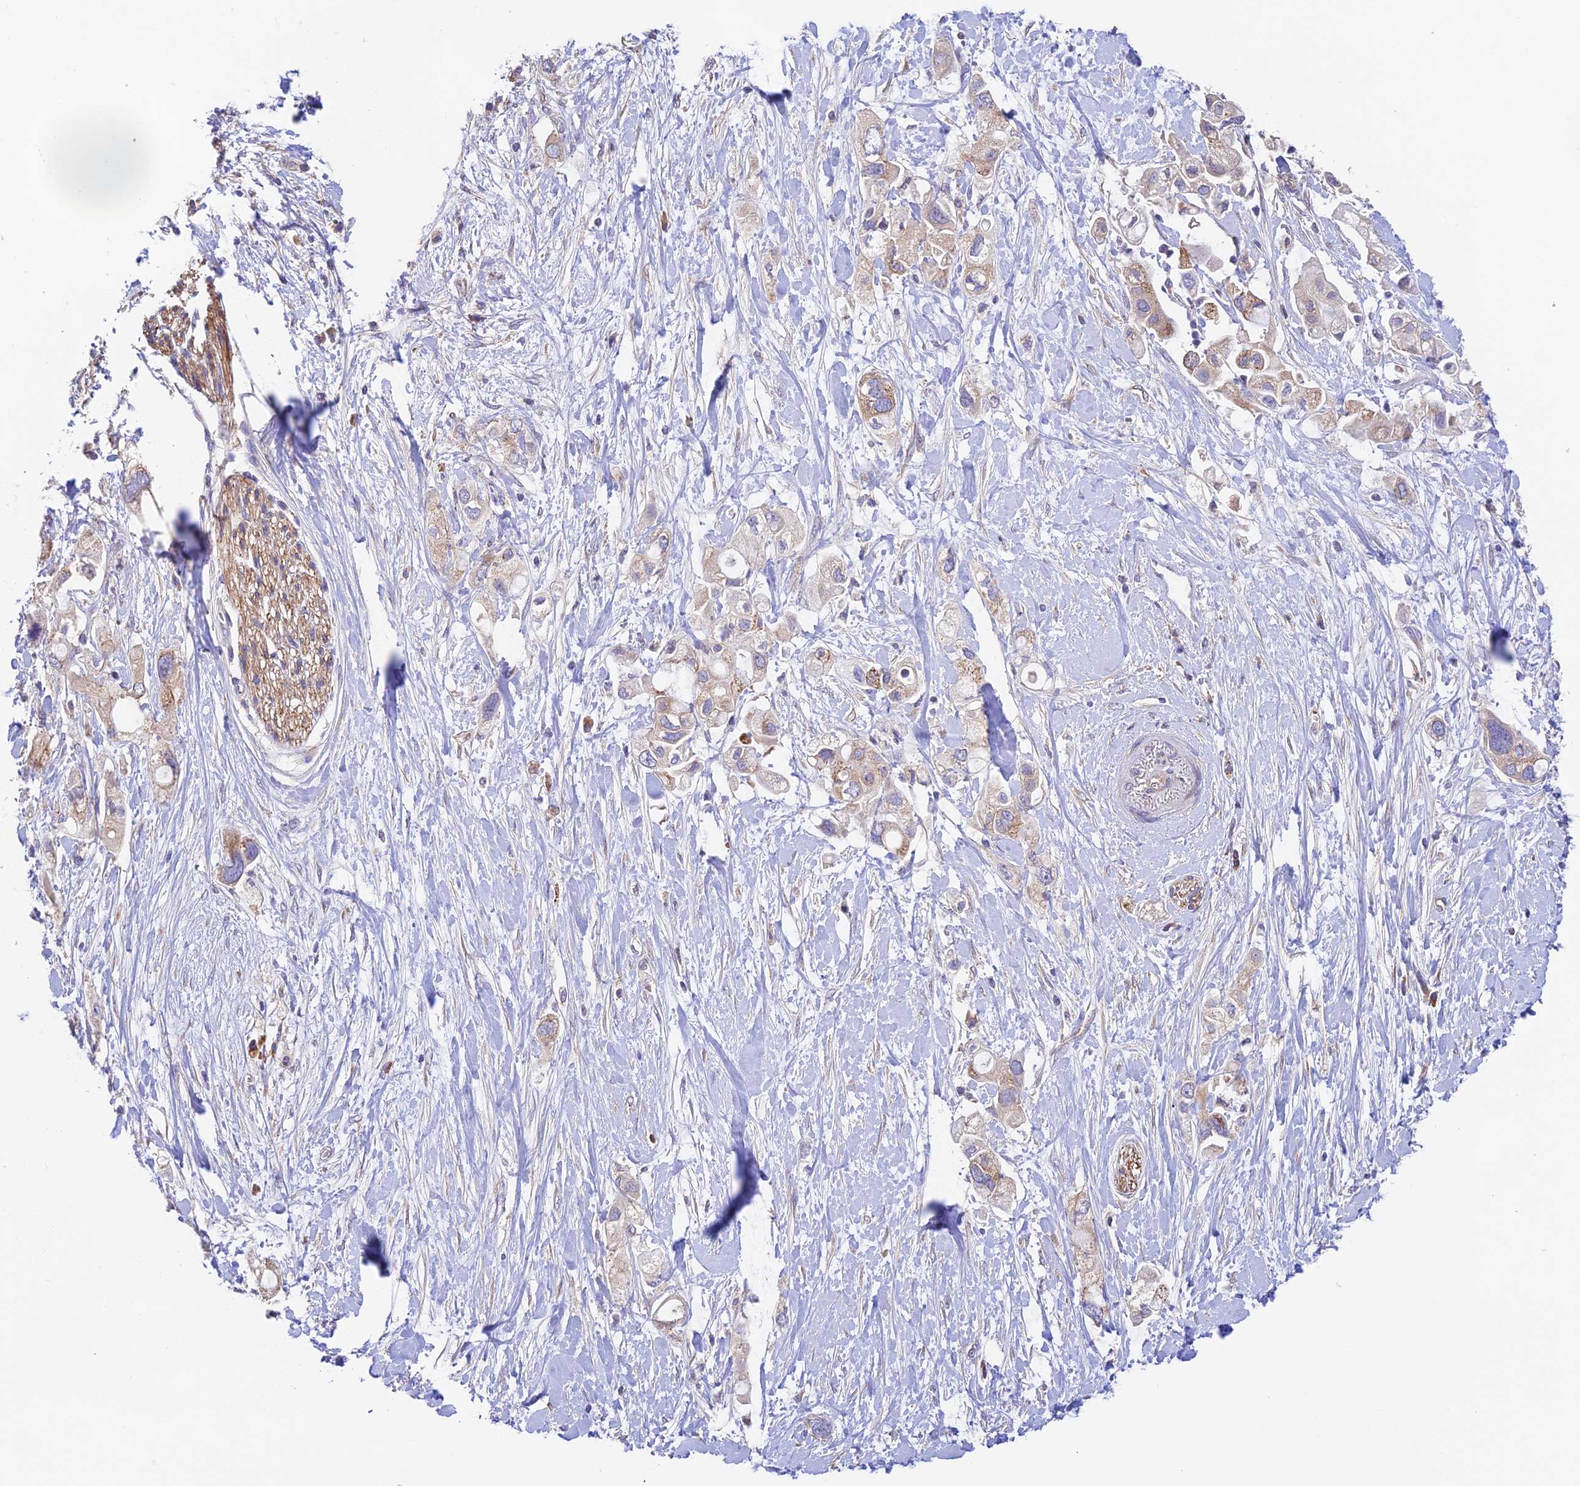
{"staining": {"intensity": "weak", "quantity": "<25%", "location": "cytoplasmic/membranous"}, "tissue": "pancreatic cancer", "cell_type": "Tumor cells", "image_type": "cancer", "snomed": [{"axis": "morphology", "description": "Adenocarcinoma, NOS"}, {"axis": "topography", "description": "Pancreas"}], "caption": "This is an IHC image of adenocarcinoma (pancreatic). There is no positivity in tumor cells.", "gene": "EMC3", "patient": {"sex": "female", "age": 56}}